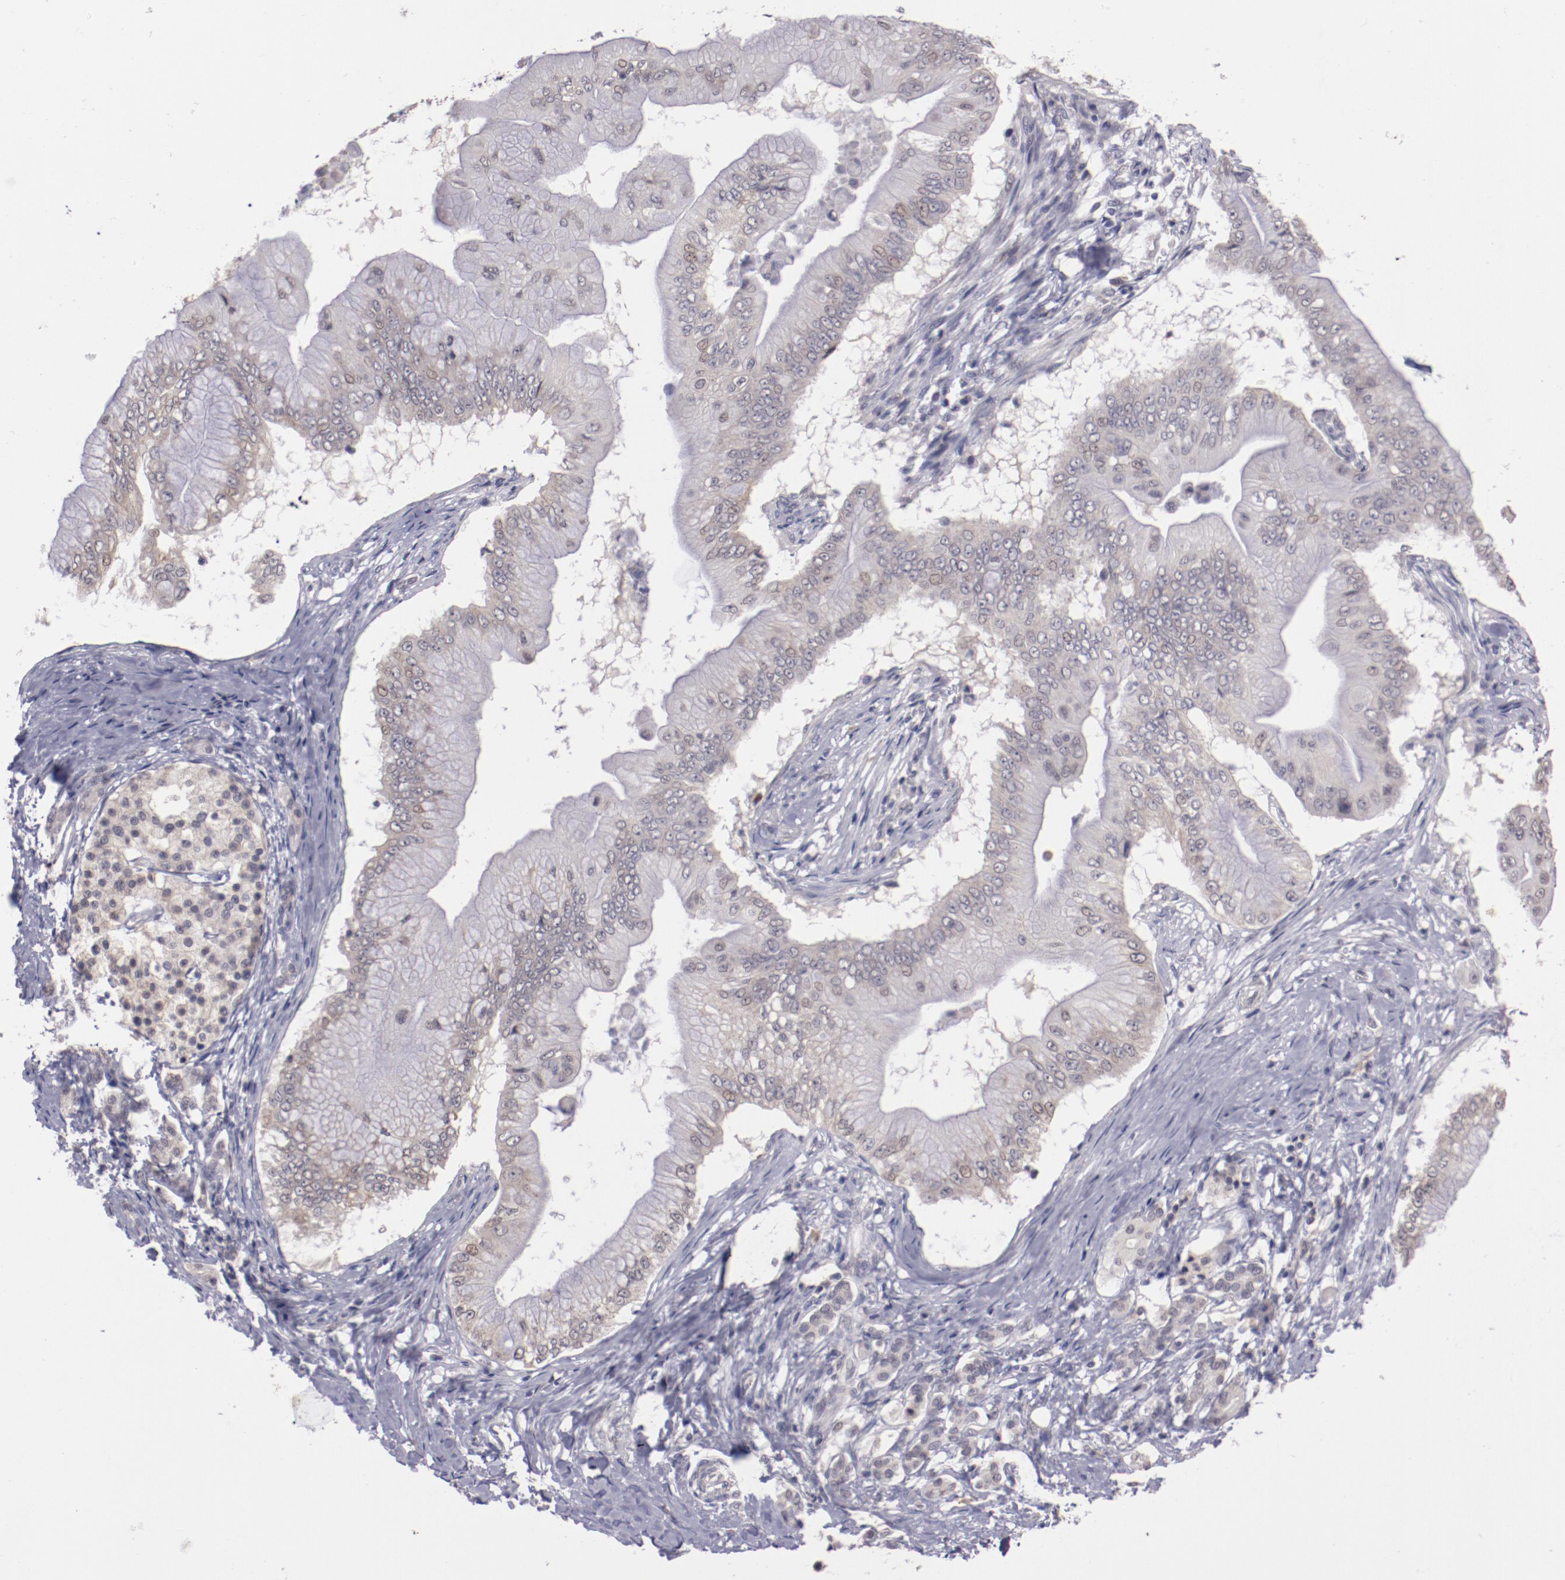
{"staining": {"intensity": "weak", "quantity": "25%-75%", "location": "cytoplasmic/membranous,nuclear"}, "tissue": "pancreatic cancer", "cell_type": "Tumor cells", "image_type": "cancer", "snomed": [{"axis": "morphology", "description": "Adenocarcinoma, NOS"}, {"axis": "topography", "description": "Pancreas"}], "caption": "Immunohistochemical staining of human adenocarcinoma (pancreatic) demonstrates low levels of weak cytoplasmic/membranous and nuclear expression in about 25%-75% of tumor cells.", "gene": "NRXN3", "patient": {"sex": "male", "age": 62}}